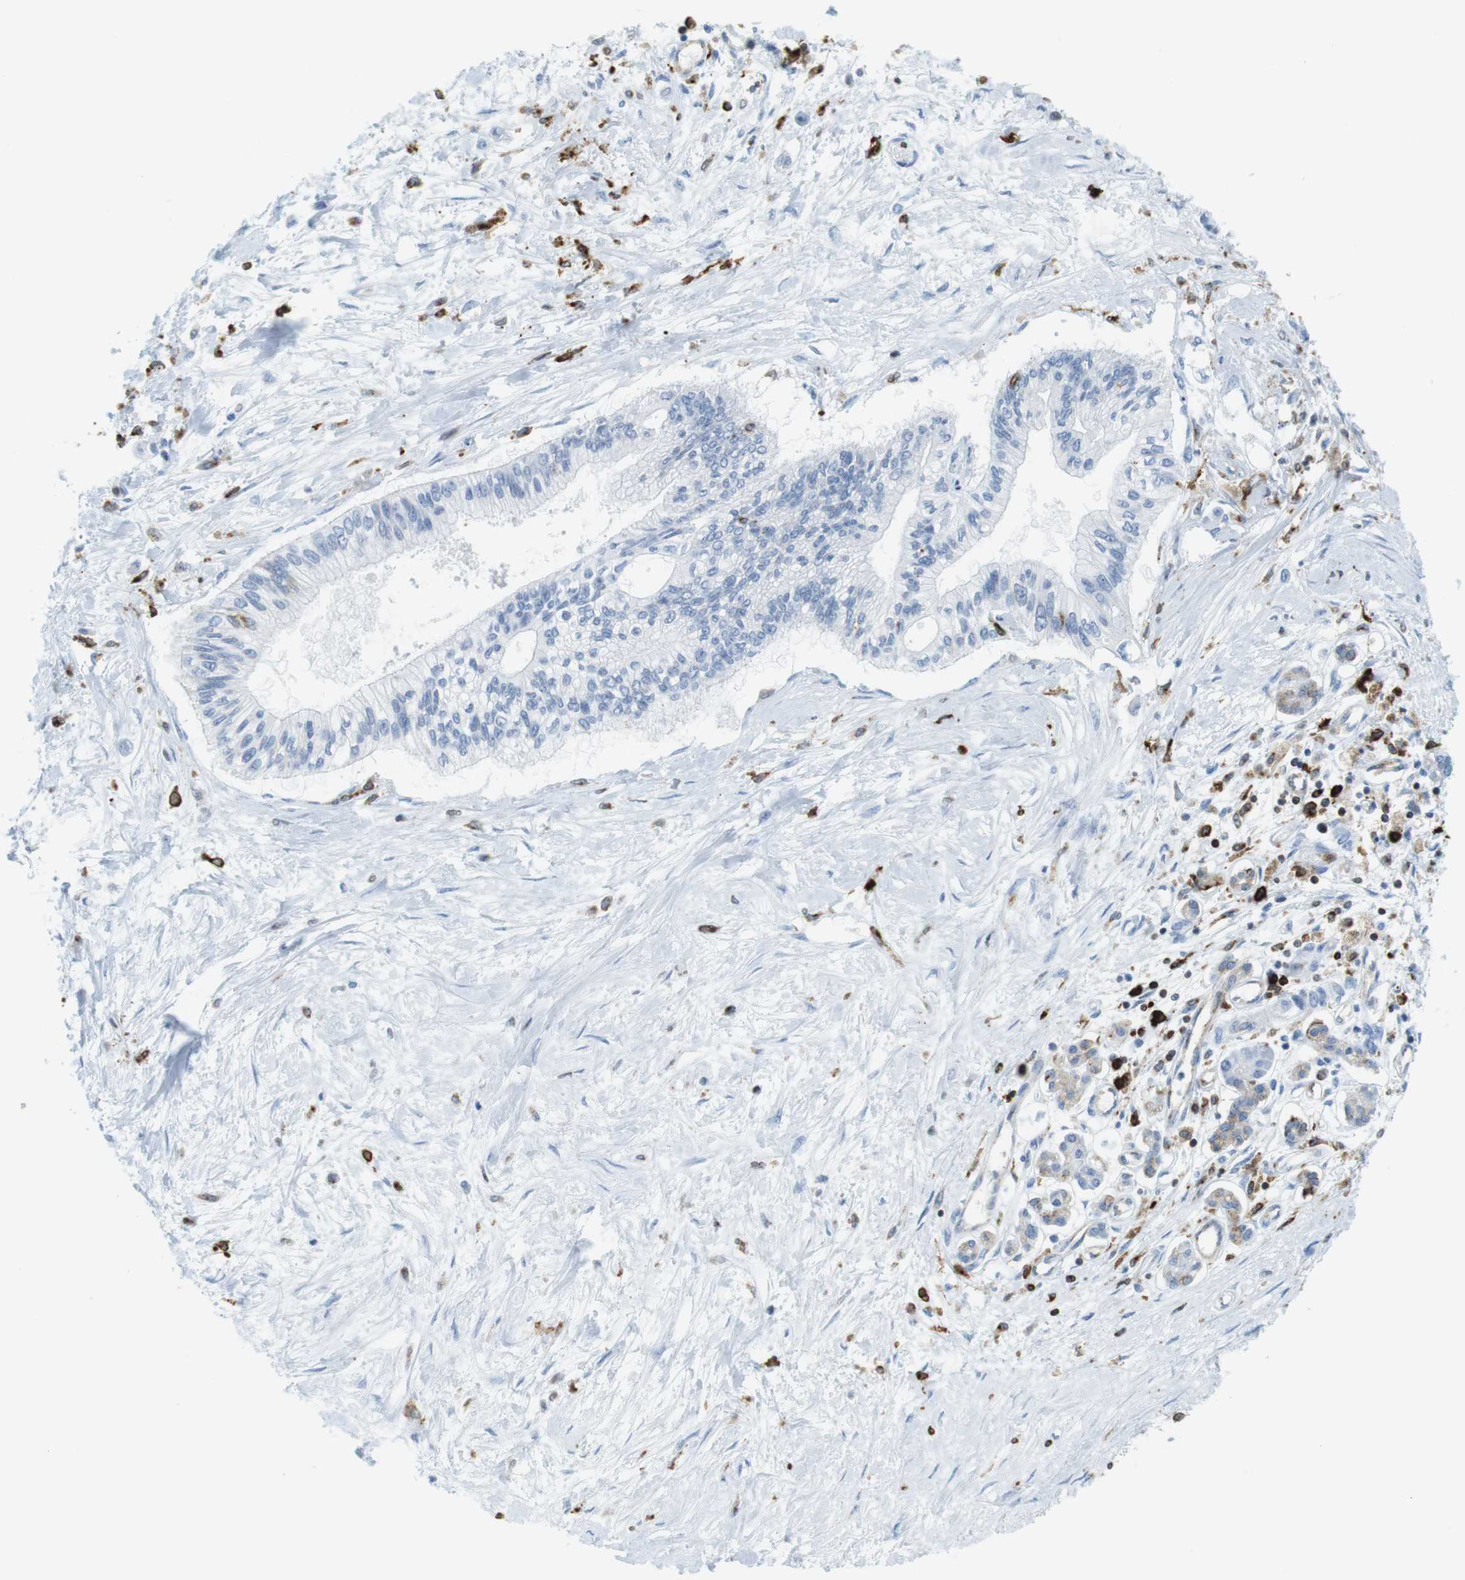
{"staining": {"intensity": "weak", "quantity": "<25%", "location": "cytoplasmic/membranous"}, "tissue": "pancreatic cancer", "cell_type": "Tumor cells", "image_type": "cancer", "snomed": [{"axis": "morphology", "description": "Adenocarcinoma, NOS"}, {"axis": "topography", "description": "Pancreas"}], "caption": "High magnification brightfield microscopy of pancreatic cancer stained with DAB (3,3'-diaminobenzidine) (brown) and counterstained with hematoxylin (blue): tumor cells show no significant positivity. The staining was performed using DAB (3,3'-diaminobenzidine) to visualize the protein expression in brown, while the nuclei were stained in blue with hematoxylin (Magnification: 20x).", "gene": "CIITA", "patient": {"sex": "female", "age": 77}}